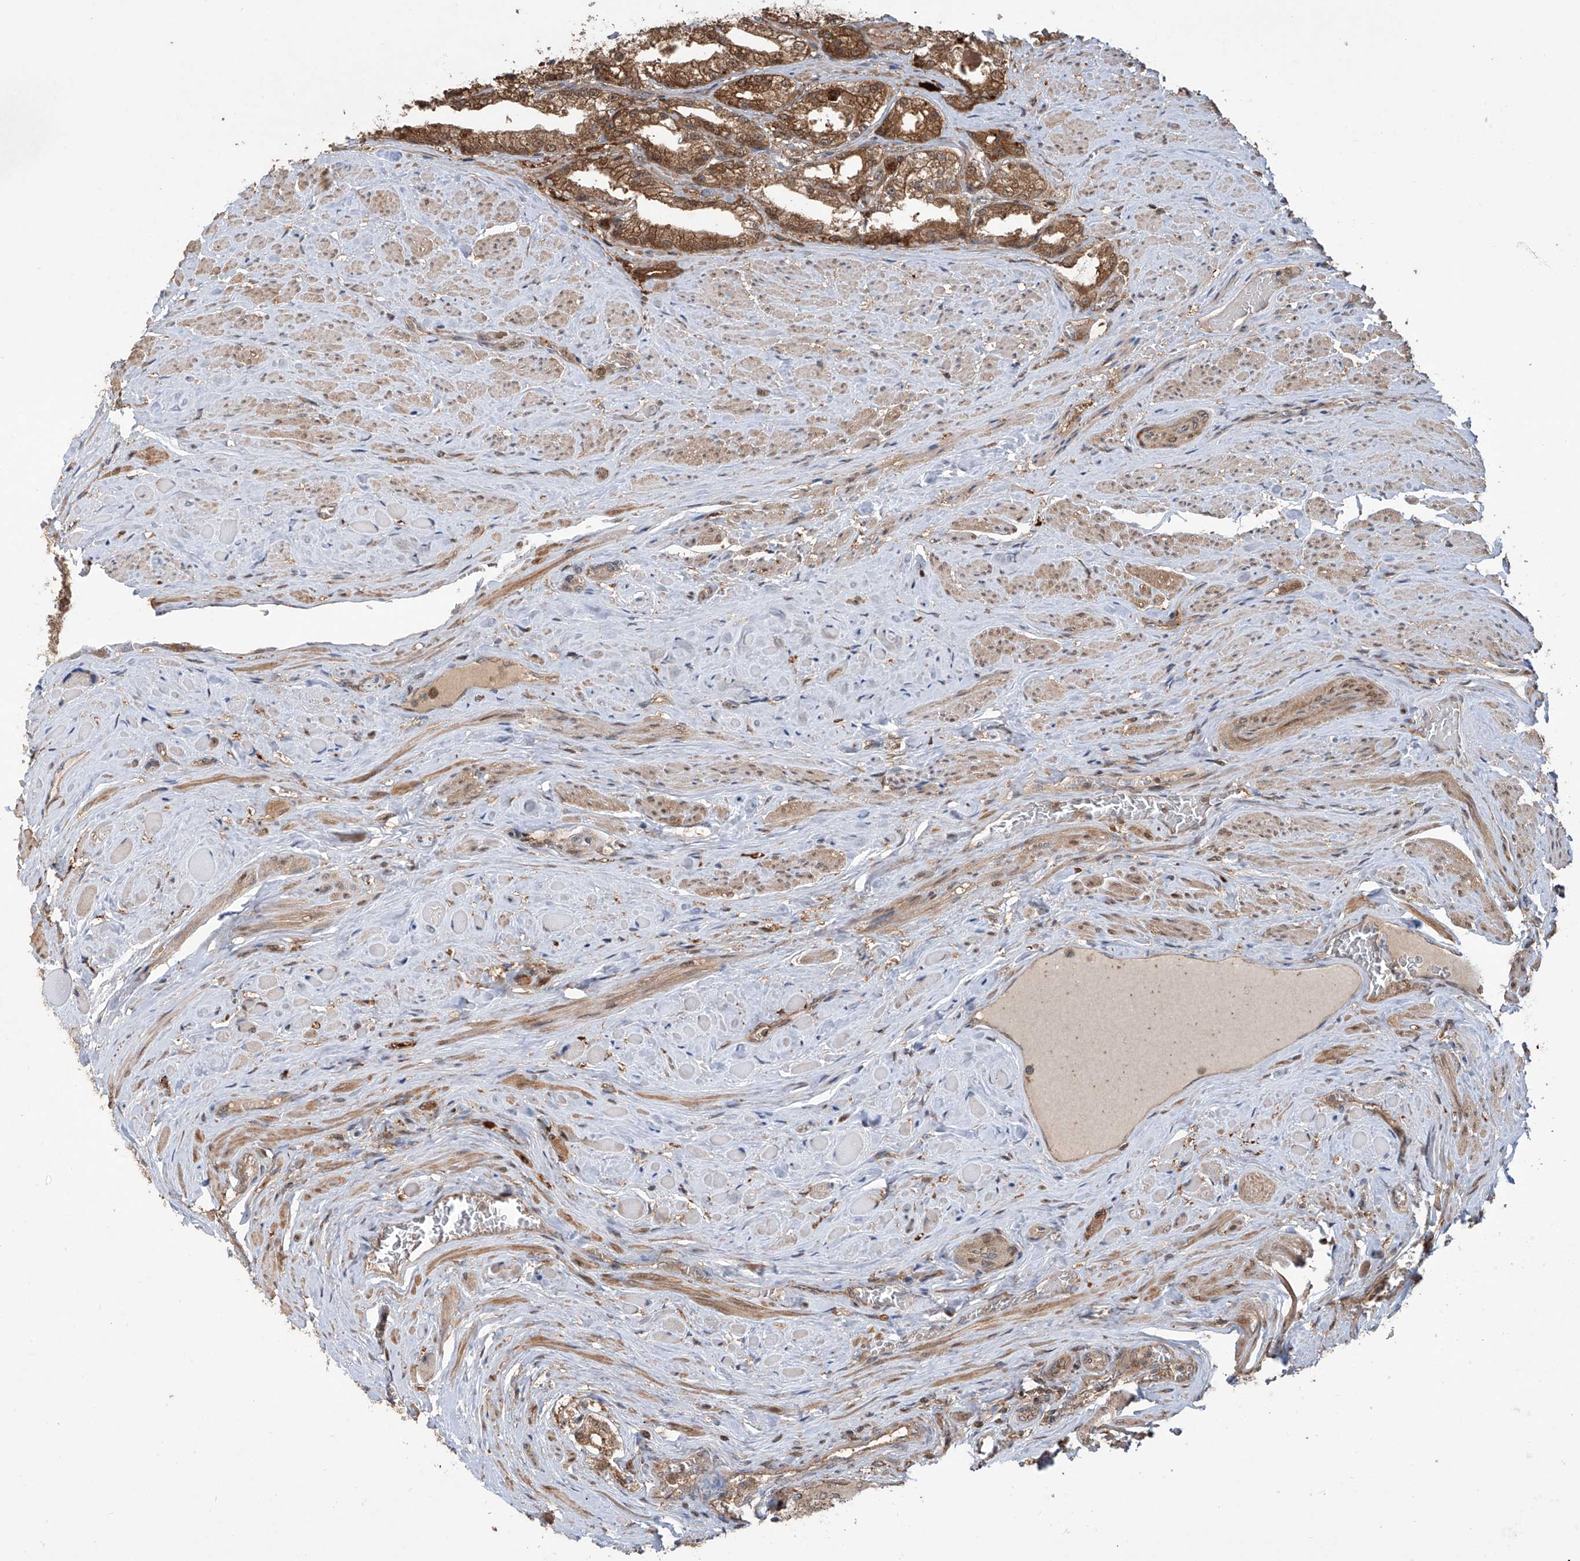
{"staining": {"intensity": "moderate", "quantity": ">75%", "location": "cytoplasmic/membranous"}, "tissue": "prostate cancer", "cell_type": "Tumor cells", "image_type": "cancer", "snomed": [{"axis": "morphology", "description": "Adenocarcinoma, High grade"}, {"axis": "topography", "description": "Prostate"}], "caption": "DAB immunohistochemical staining of prostate cancer (high-grade adenocarcinoma) displays moderate cytoplasmic/membranous protein staining in approximately >75% of tumor cells.", "gene": "HOXC8", "patient": {"sex": "male", "age": 64}}